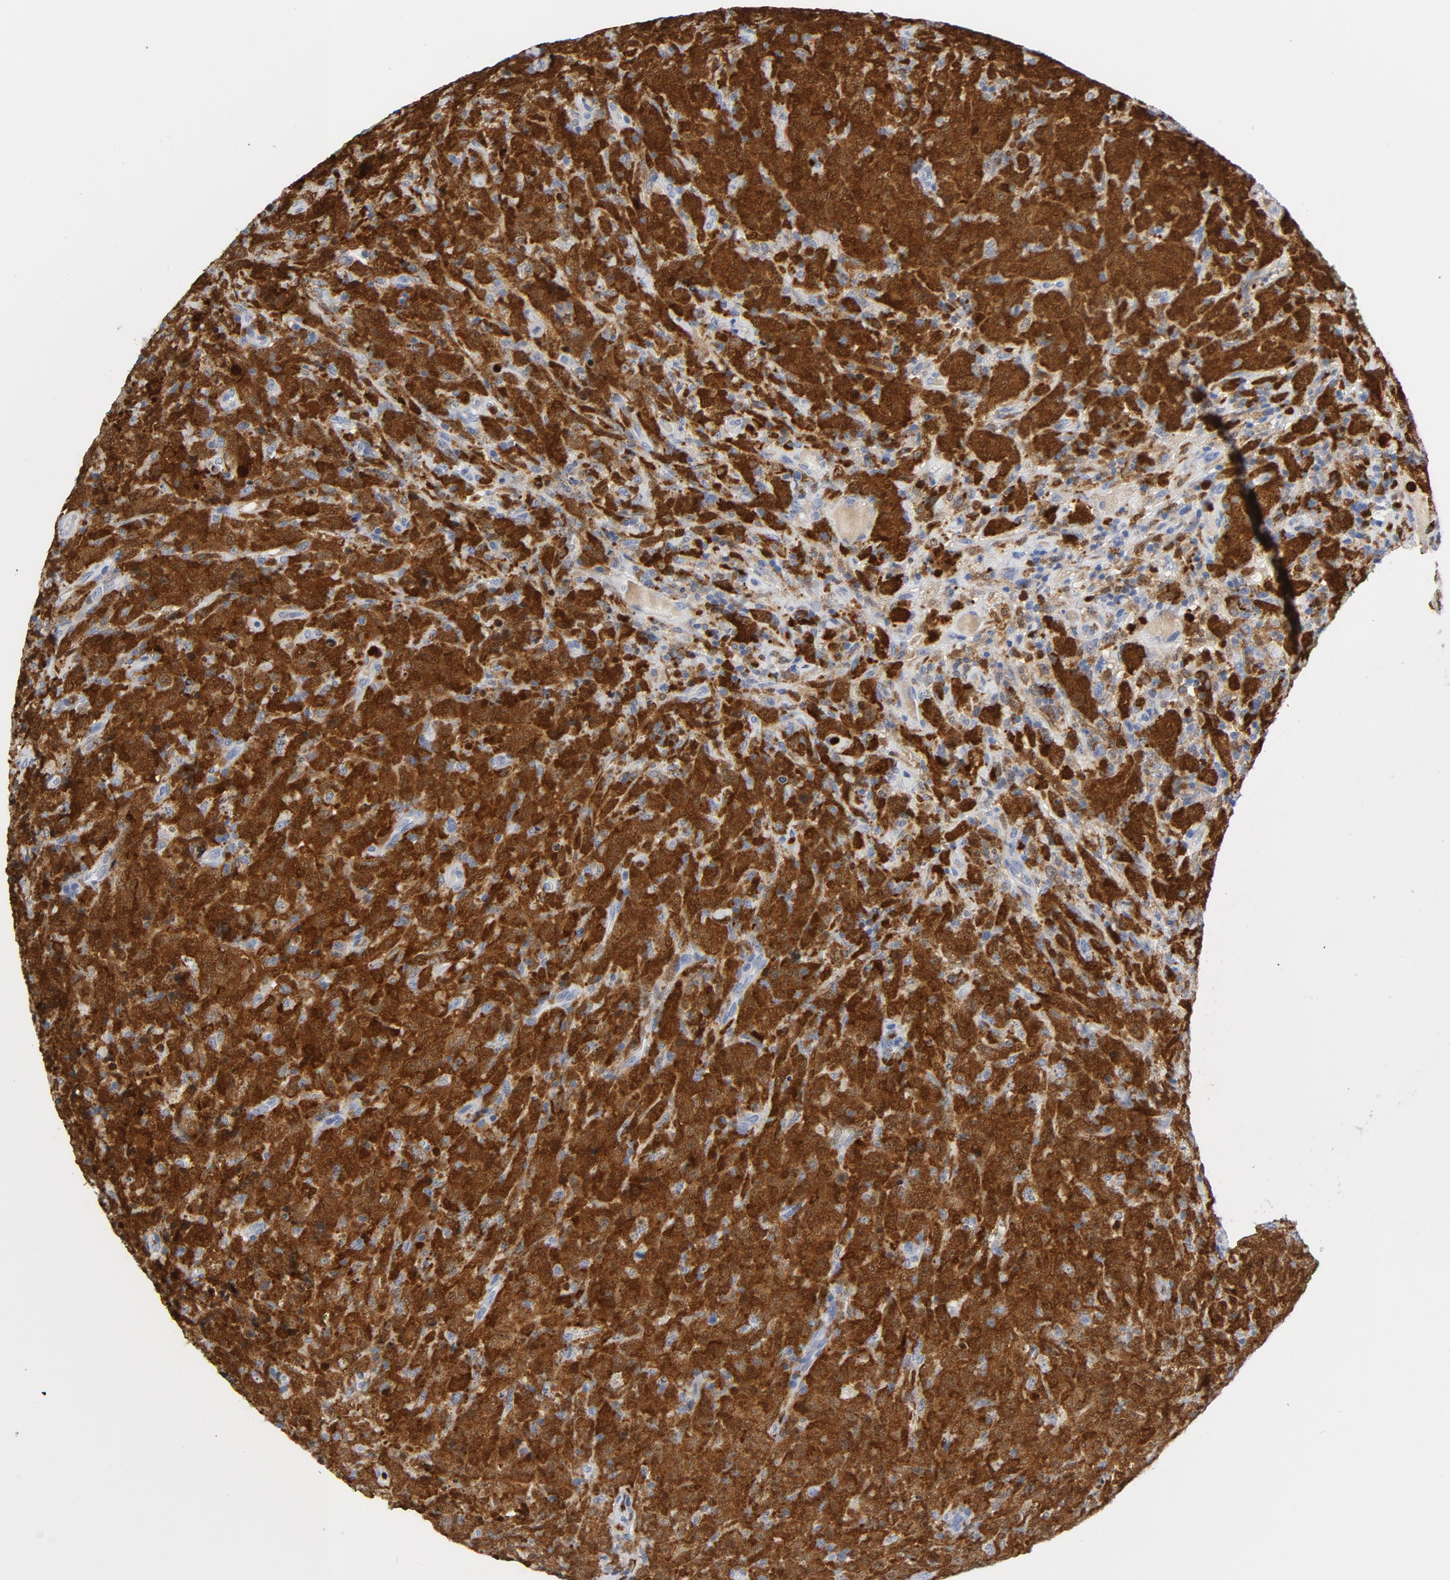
{"staining": {"intensity": "strong", "quantity": ">75%", "location": "cytoplasmic/membranous,nuclear"}, "tissue": "lymphoma", "cell_type": "Tumor cells", "image_type": "cancer", "snomed": [{"axis": "morphology", "description": "Malignant lymphoma, non-Hodgkin's type, High grade"}, {"axis": "topography", "description": "Tonsil"}], "caption": "DAB immunohistochemical staining of human lymphoma demonstrates strong cytoplasmic/membranous and nuclear protein expression in about >75% of tumor cells.", "gene": "NCF1", "patient": {"sex": "female", "age": 36}}